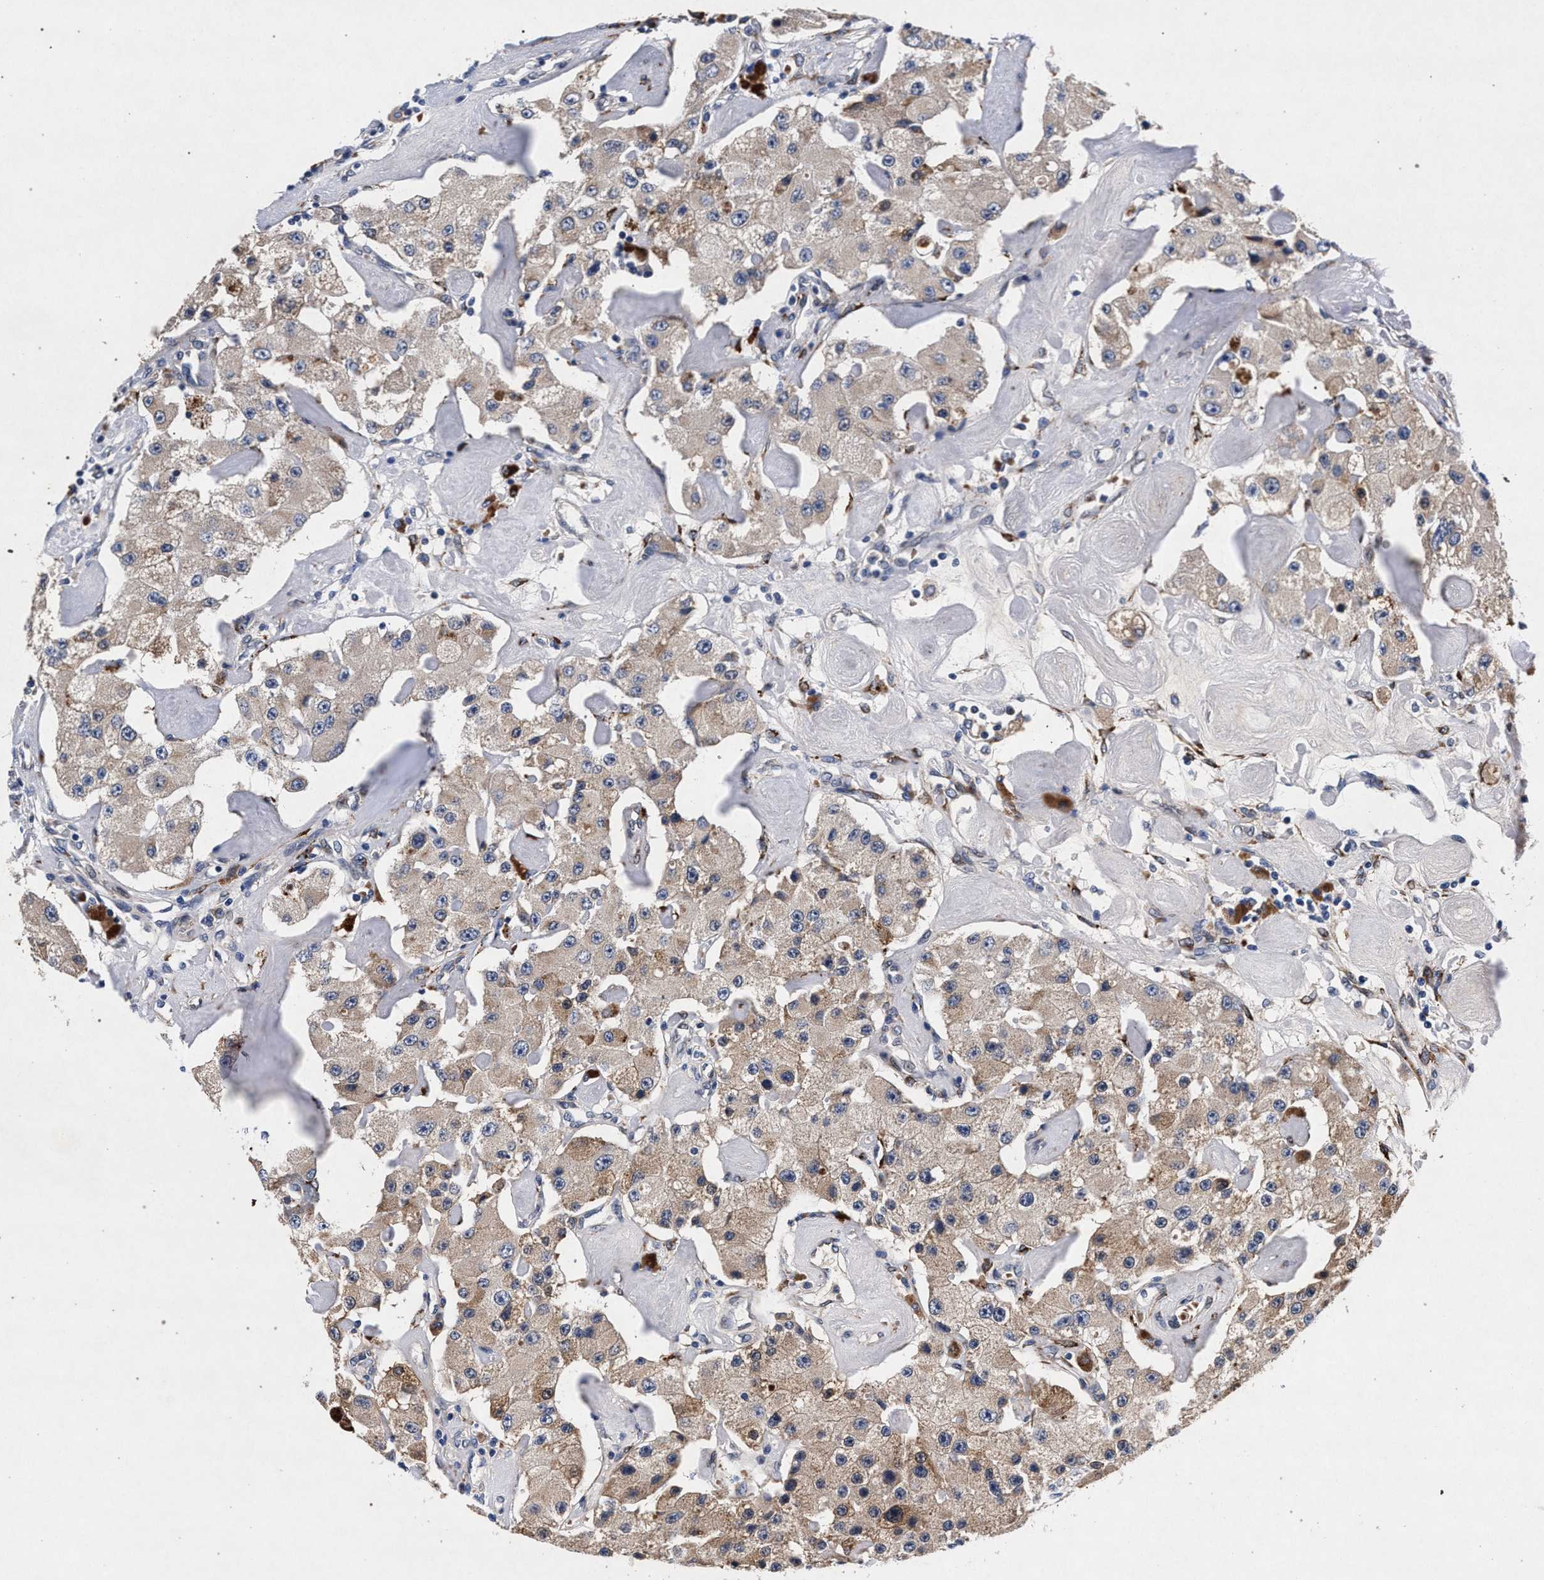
{"staining": {"intensity": "weak", "quantity": ">75%", "location": "cytoplasmic/membranous"}, "tissue": "carcinoid", "cell_type": "Tumor cells", "image_type": "cancer", "snomed": [{"axis": "morphology", "description": "Carcinoid, malignant, NOS"}, {"axis": "topography", "description": "Pancreas"}], "caption": "Immunohistochemistry (IHC) (DAB) staining of carcinoid (malignant) reveals weak cytoplasmic/membranous protein expression in about >75% of tumor cells.", "gene": "NEK7", "patient": {"sex": "male", "age": 41}}